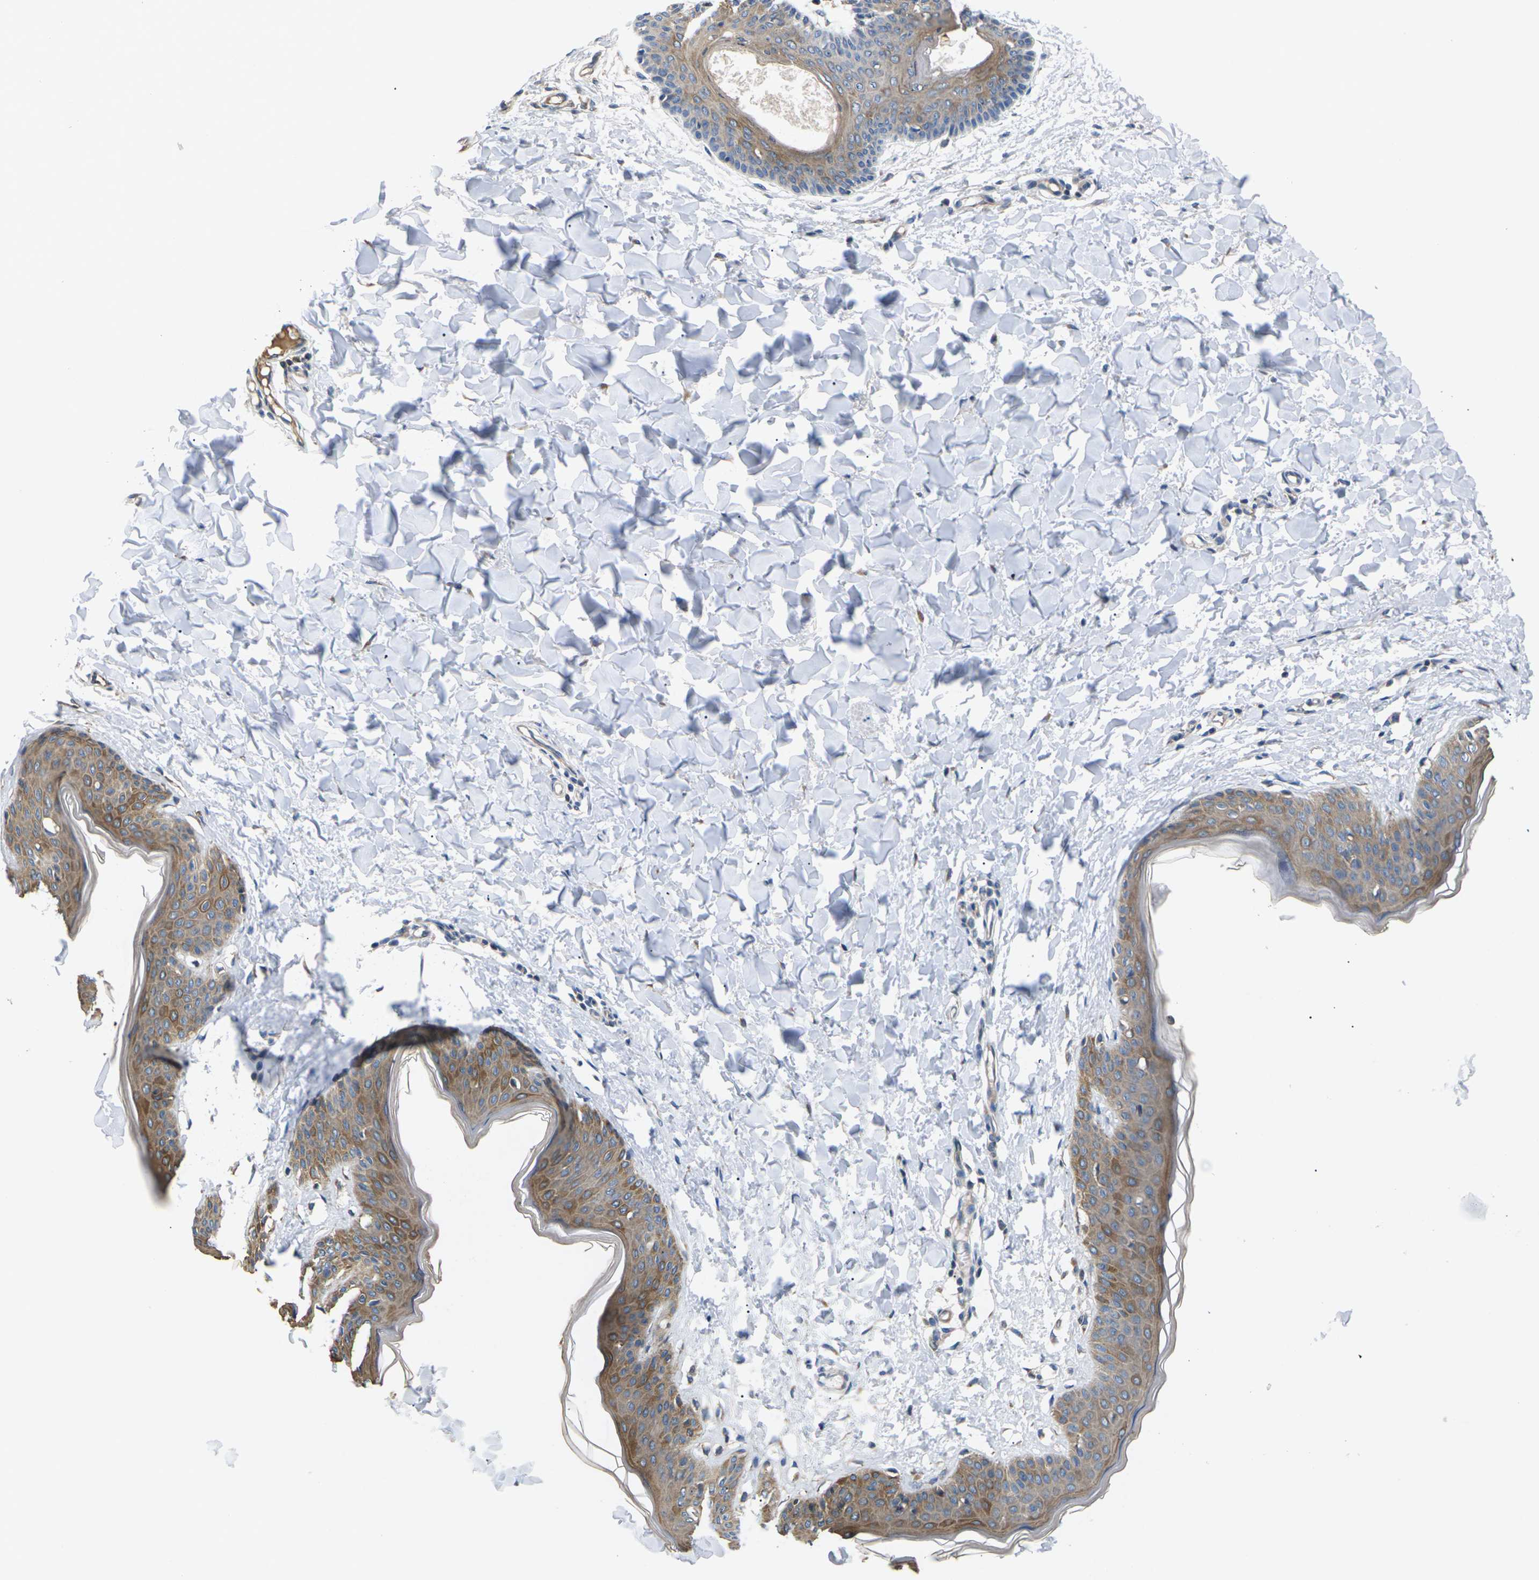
{"staining": {"intensity": "negative", "quantity": "none", "location": "none"}, "tissue": "skin", "cell_type": "Fibroblasts", "image_type": "normal", "snomed": [{"axis": "morphology", "description": "Normal tissue, NOS"}, {"axis": "topography", "description": "Skin"}], "caption": "A high-resolution histopathology image shows IHC staining of benign skin, which displays no significant positivity in fibroblasts. (Brightfield microscopy of DAB (3,3'-diaminobenzidine) immunohistochemistry at high magnification).", "gene": "KLHDC8B", "patient": {"sex": "female", "age": 17}}